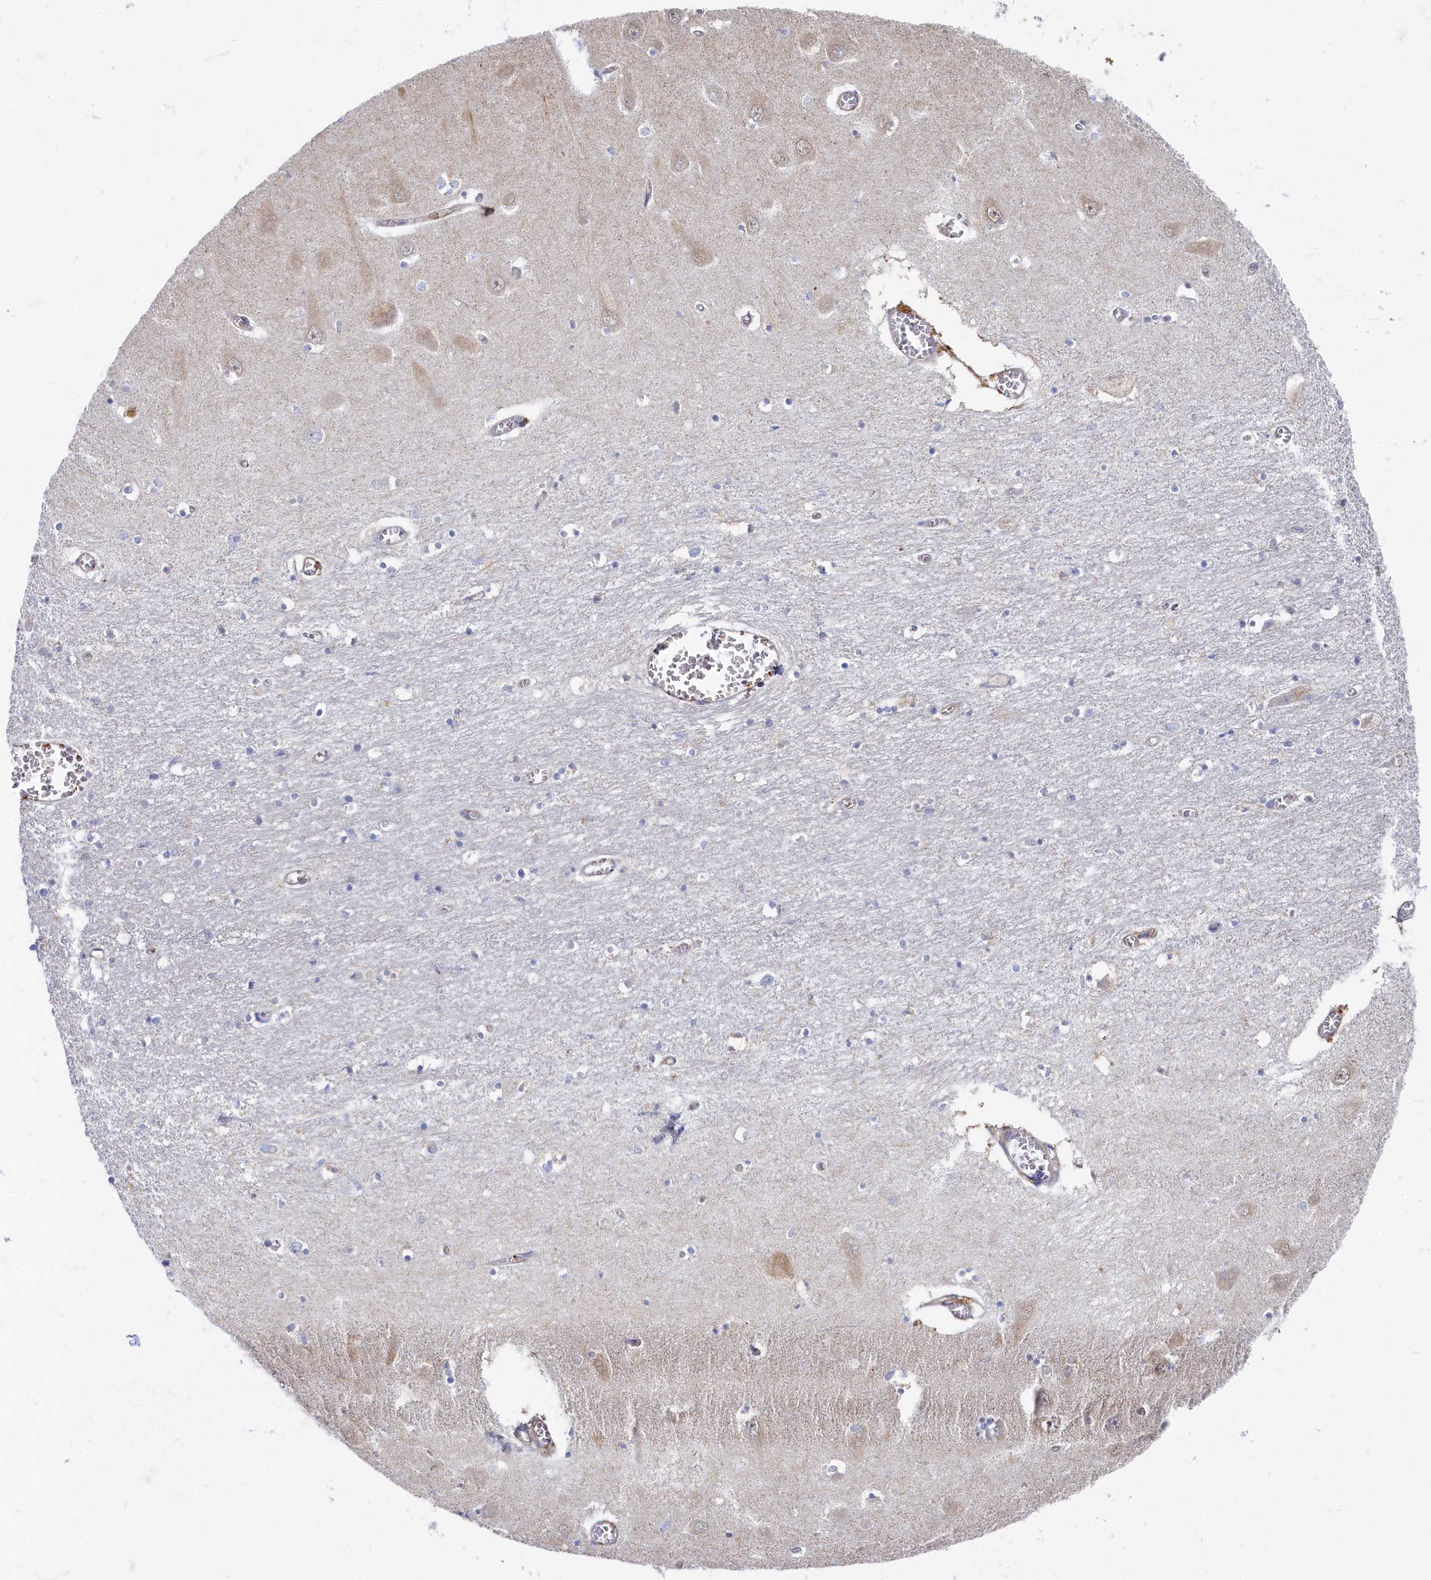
{"staining": {"intensity": "negative", "quantity": "none", "location": "none"}, "tissue": "hippocampus", "cell_type": "Glial cells", "image_type": "normal", "snomed": [{"axis": "morphology", "description": "Normal tissue, NOS"}, {"axis": "topography", "description": "Hippocampus"}], "caption": "DAB (3,3'-diaminobenzidine) immunohistochemical staining of benign hippocampus demonstrates no significant positivity in glial cells.", "gene": "PSMG2", "patient": {"sex": "male", "age": 70}}